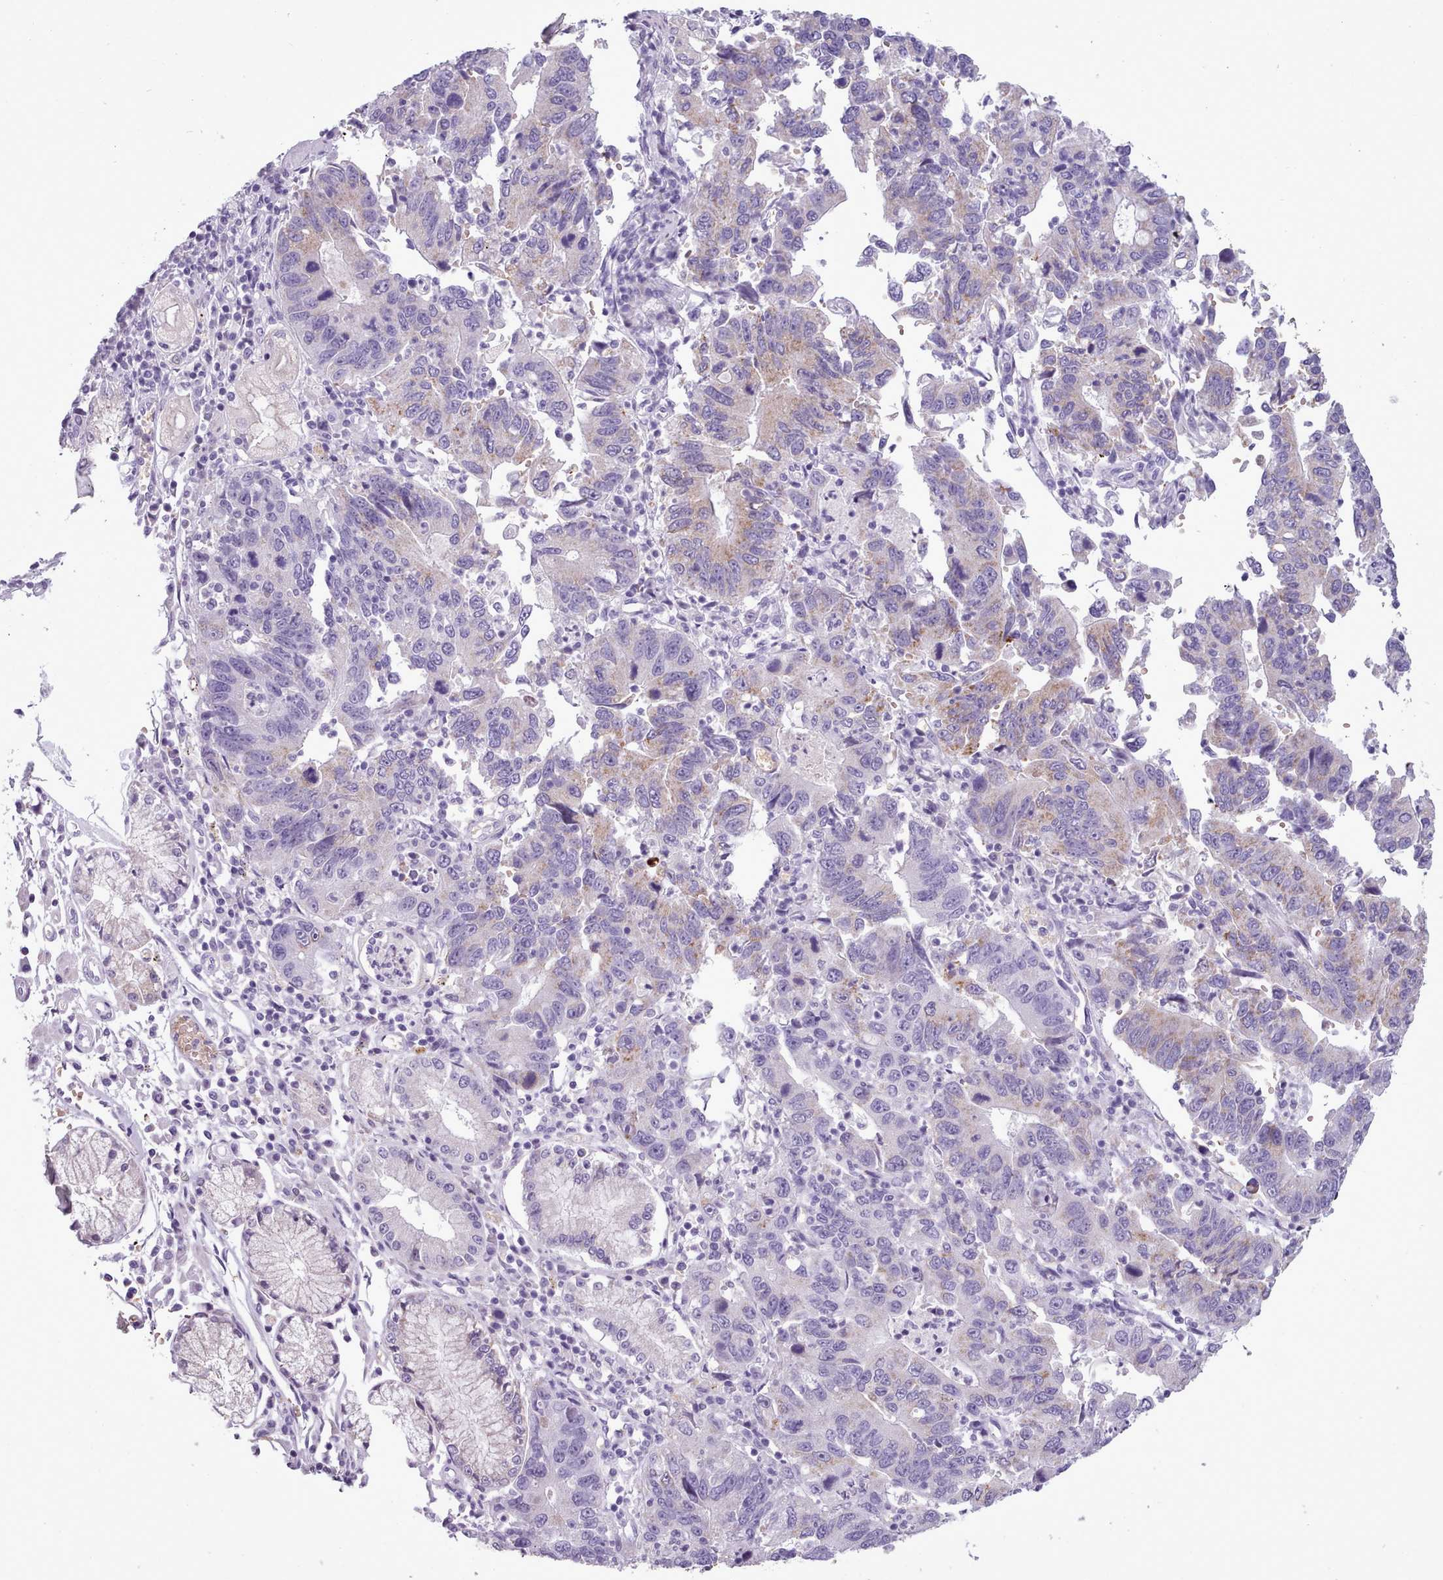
{"staining": {"intensity": "weak", "quantity": "<25%", "location": "cytoplasmic/membranous"}, "tissue": "stomach cancer", "cell_type": "Tumor cells", "image_type": "cancer", "snomed": [{"axis": "morphology", "description": "Adenocarcinoma, NOS"}, {"axis": "topography", "description": "Stomach"}], "caption": "Immunohistochemistry image of human stomach cancer (adenocarcinoma) stained for a protein (brown), which displays no staining in tumor cells.", "gene": "AK4", "patient": {"sex": "male", "age": 59}}